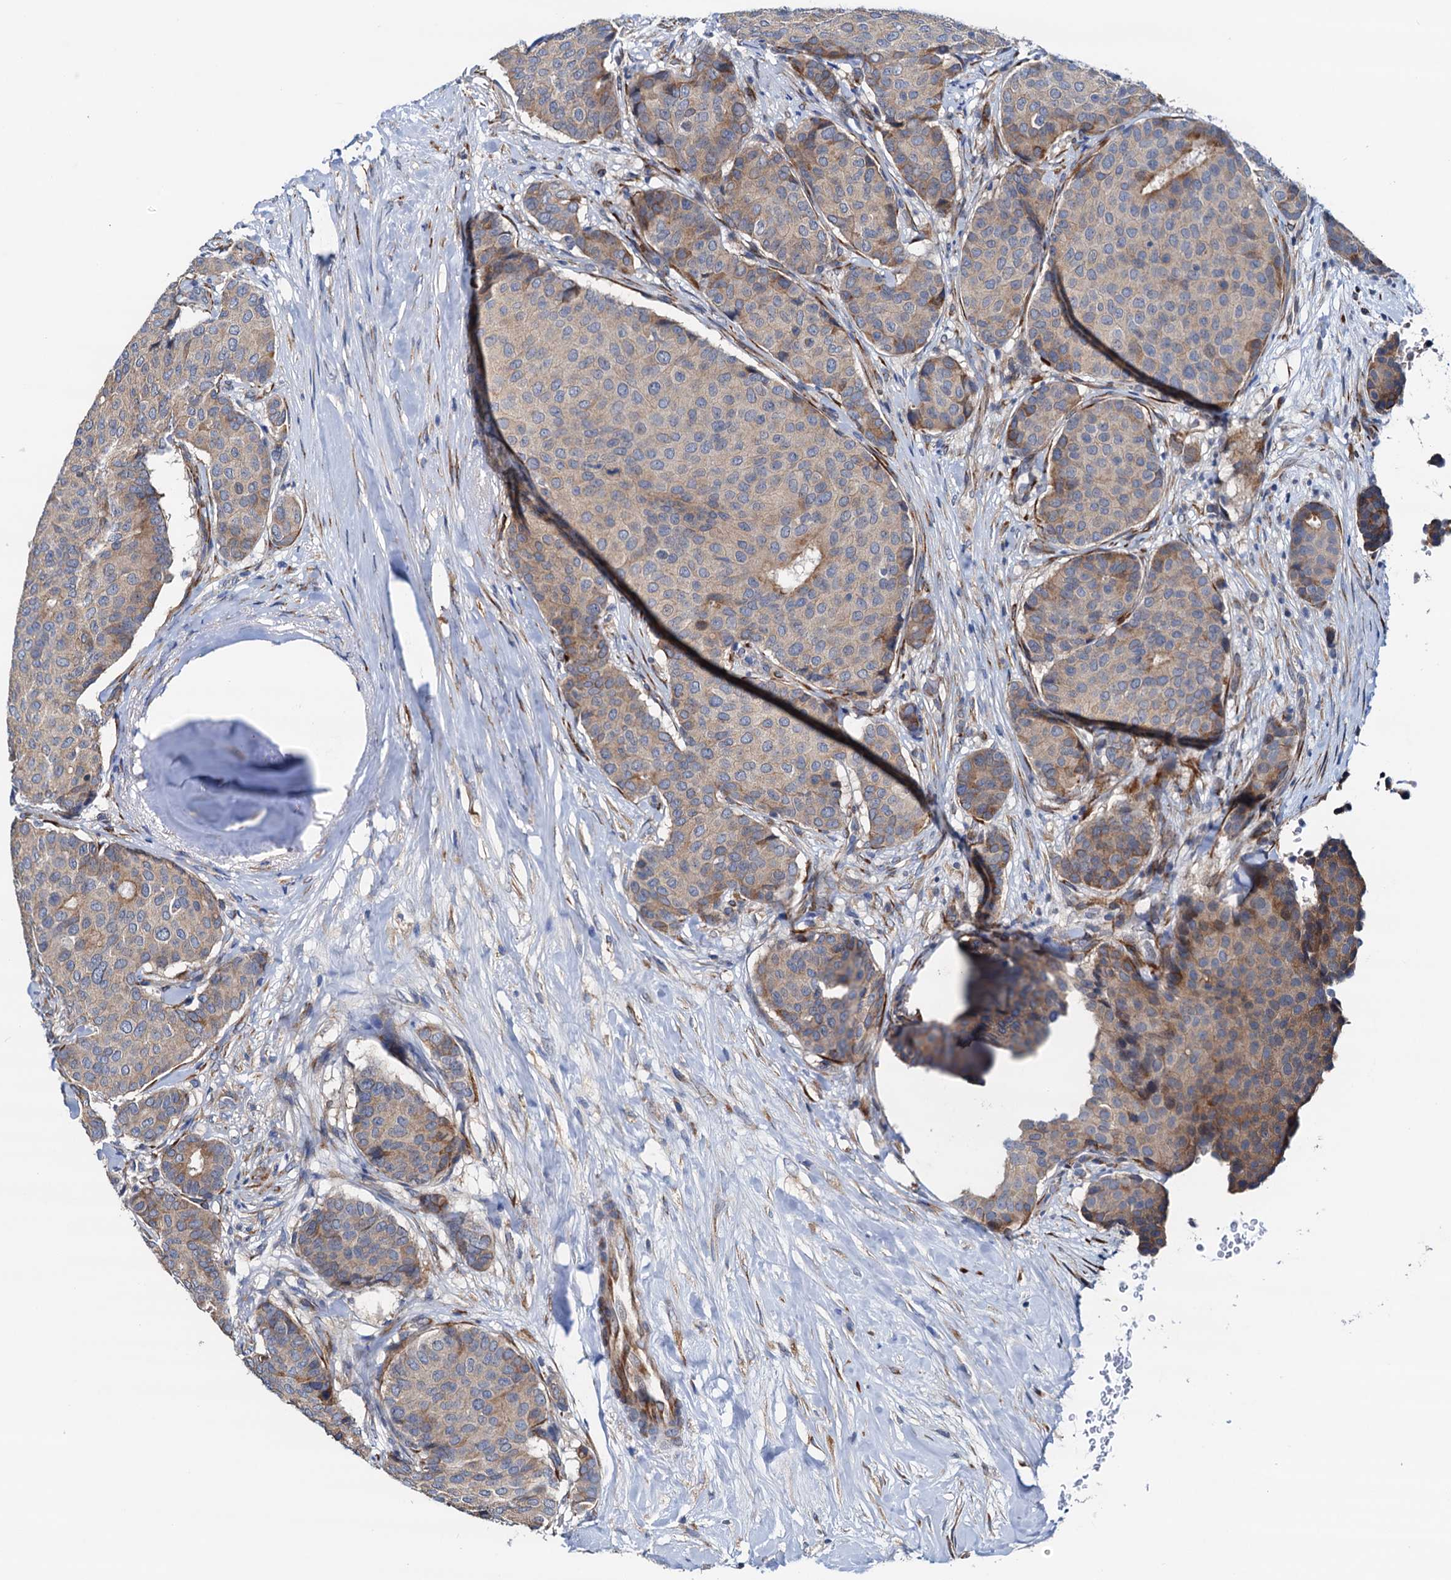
{"staining": {"intensity": "moderate", "quantity": "<25%", "location": "cytoplasmic/membranous"}, "tissue": "breast cancer", "cell_type": "Tumor cells", "image_type": "cancer", "snomed": [{"axis": "morphology", "description": "Duct carcinoma"}, {"axis": "topography", "description": "Breast"}], "caption": "Protein staining by IHC shows moderate cytoplasmic/membranous expression in approximately <25% of tumor cells in breast cancer.", "gene": "RASSF9", "patient": {"sex": "female", "age": 75}}